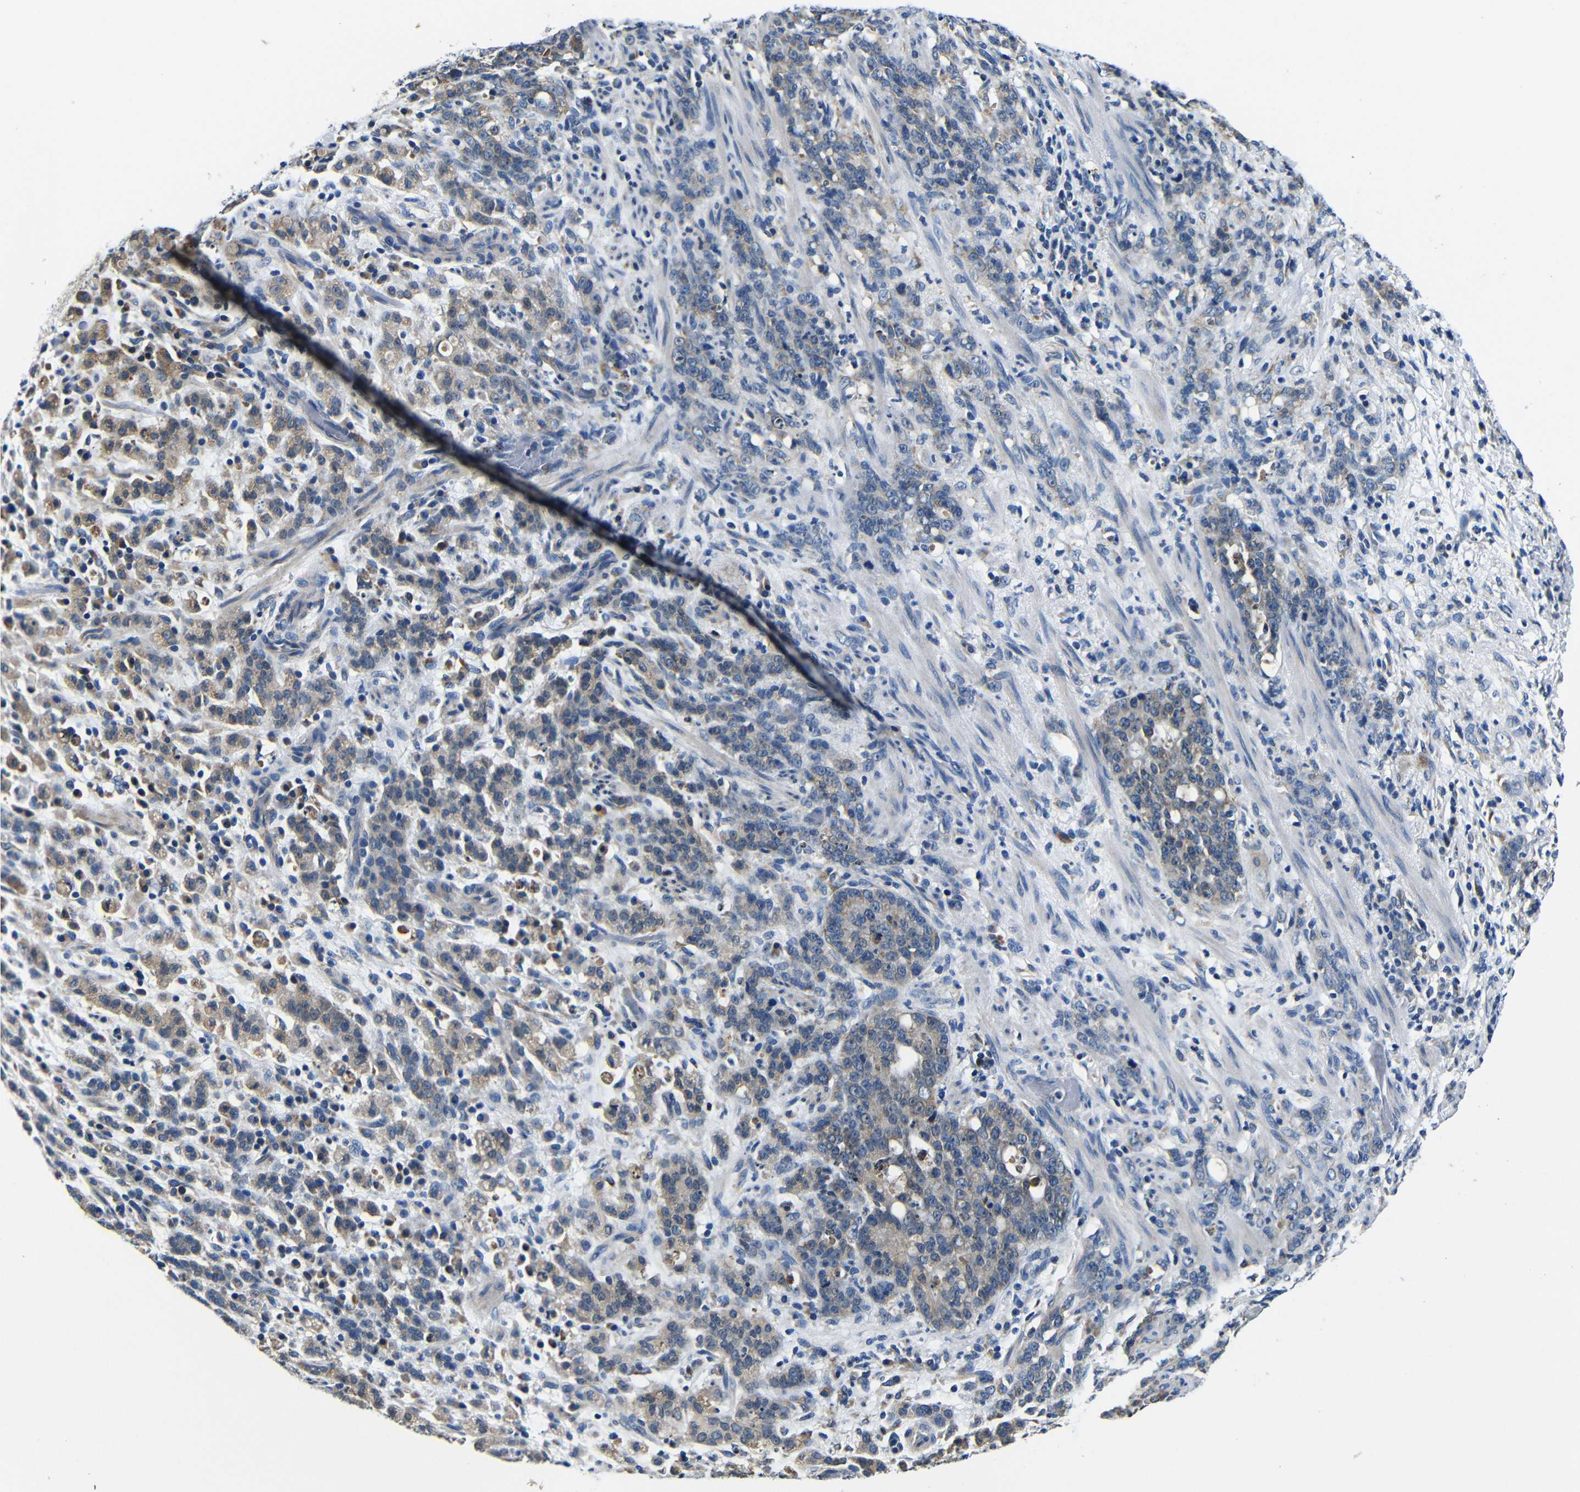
{"staining": {"intensity": "weak", "quantity": "25%-75%", "location": "cytoplasmic/membranous"}, "tissue": "stomach cancer", "cell_type": "Tumor cells", "image_type": "cancer", "snomed": [{"axis": "morphology", "description": "Adenocarcinoma, NOS"}, {"axis": "topography", "description": "Stomach, lower"}], "caption": "Protein staining of adenocarcinoma (stomach) tissue reveals weak cytoplasmic/membranous positivity in about 25%-75% of tumor cells. (DAB (3,3'-diaminobenzidine) IHC, brown staining for protein, blue staining for nuclei).", "gene": "FKBP14", "patient": {"sex": "male", "age": 88}}